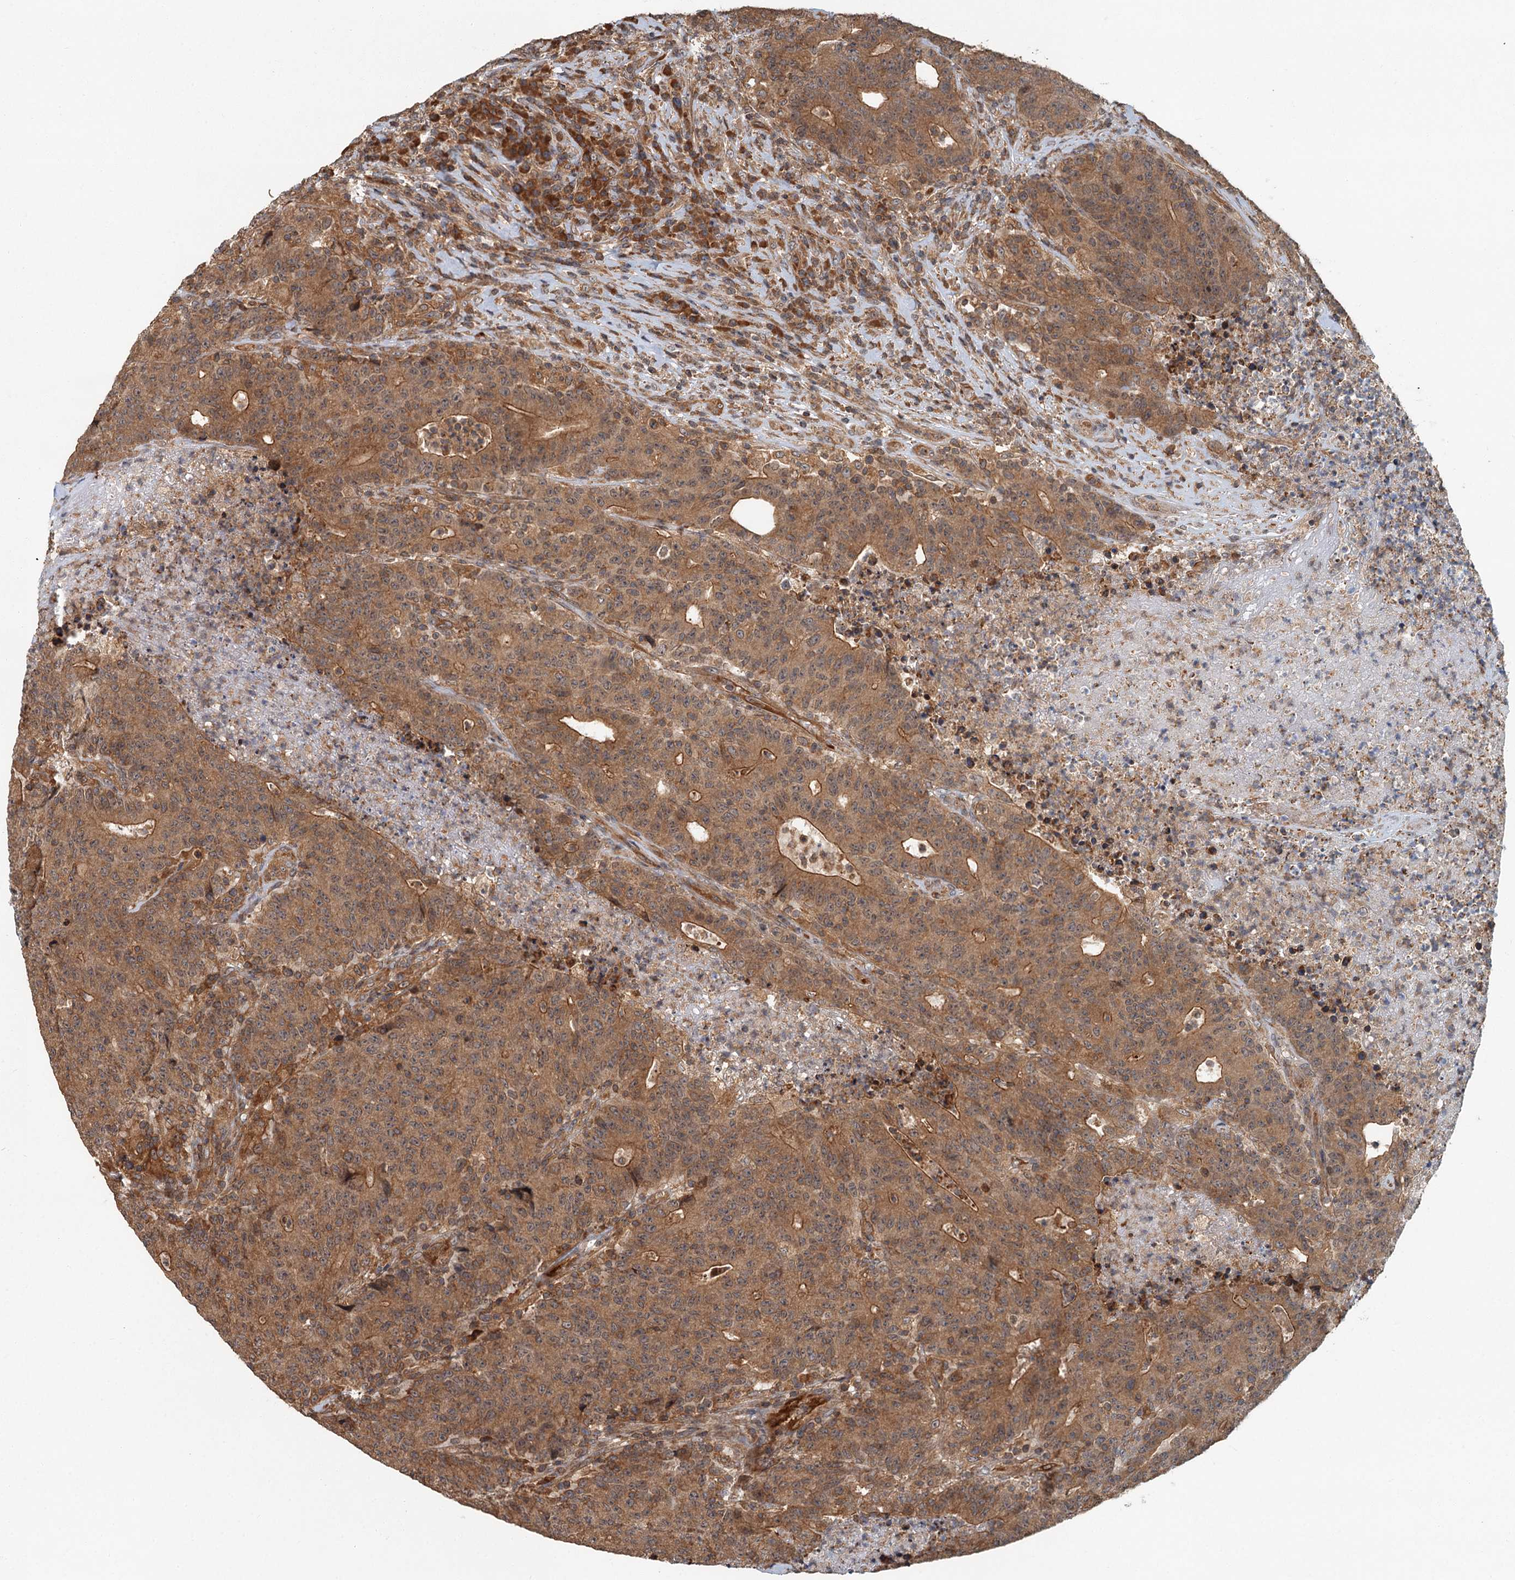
{"staining": {"intensity": "moderate", "quantity": ">75%", "location": "cytoplasmic/membranous"}, "tissue": "colorectal cancer", "cell_type": "Tumor cells", "image_type": "cancer", "snomed": [{"axis": "morphology", "description": "Adenocarcinoma, NOS"}, {"axis": "topography", "description": "Colon"}], "caption": "Immunohistochemical staining of colorectal cancer (adenocarcinoma) displays medium levels of moderate cytoplasmic/membranous protein staining in approximately >75% of tumor cells.", "gene": "ZNF527", "patient": {"sex": "female", "age": 75}}